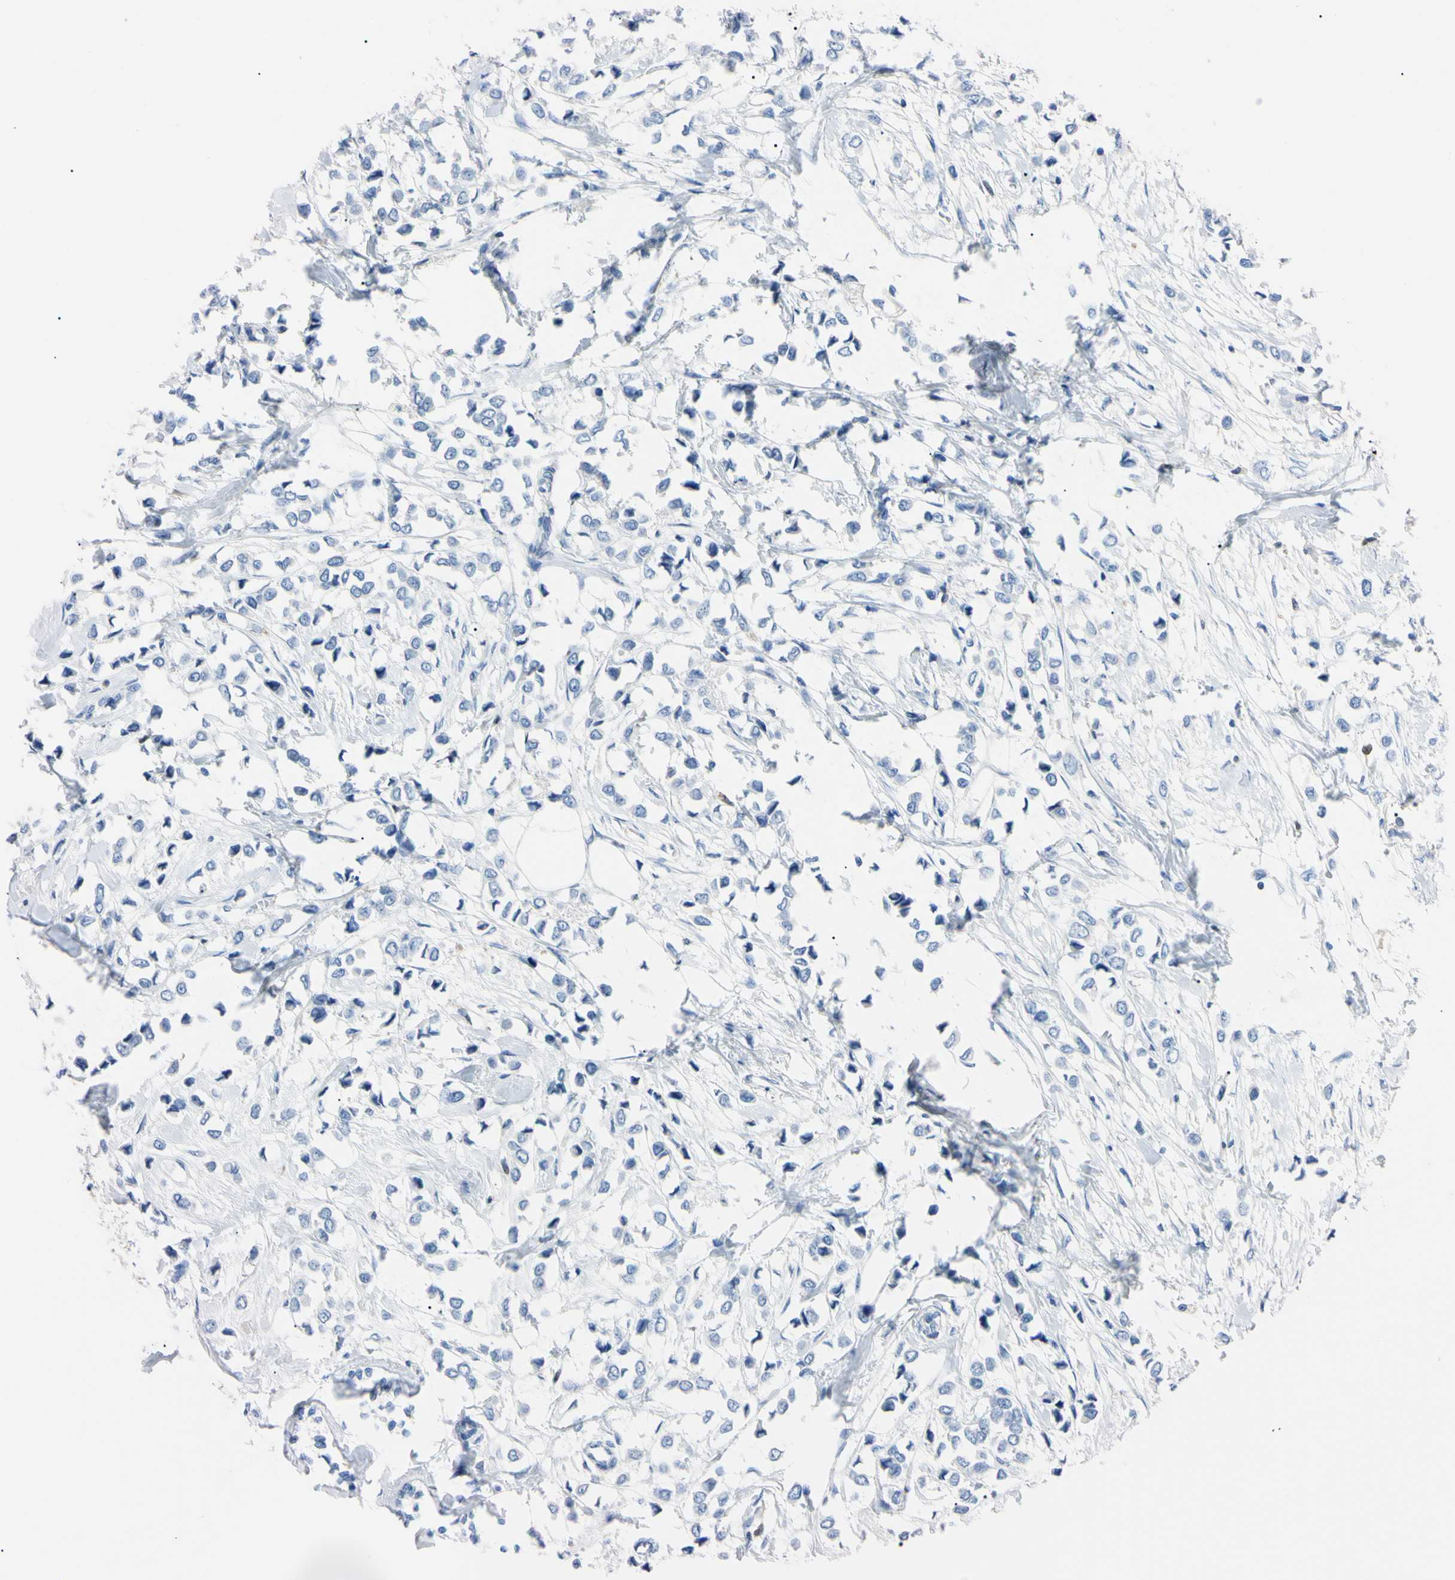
{"staining": {"intensity": "negative", "quantity": "none", "location": "none"}, "tissue": "breast cancer", "cell_type": "Tumor cells", "image_type": "cancer", "snomed": [{"axis": "morphology", "description": "Lobular carcinoma"}, {"axis": "topography", "description": "Breast"}], "caption": "This is an immunohistochemistry image of breast cancer. There is no positivity in tumor cells.", "gene": "NCF4", "patient": {"sex": "female", "age": 51}}